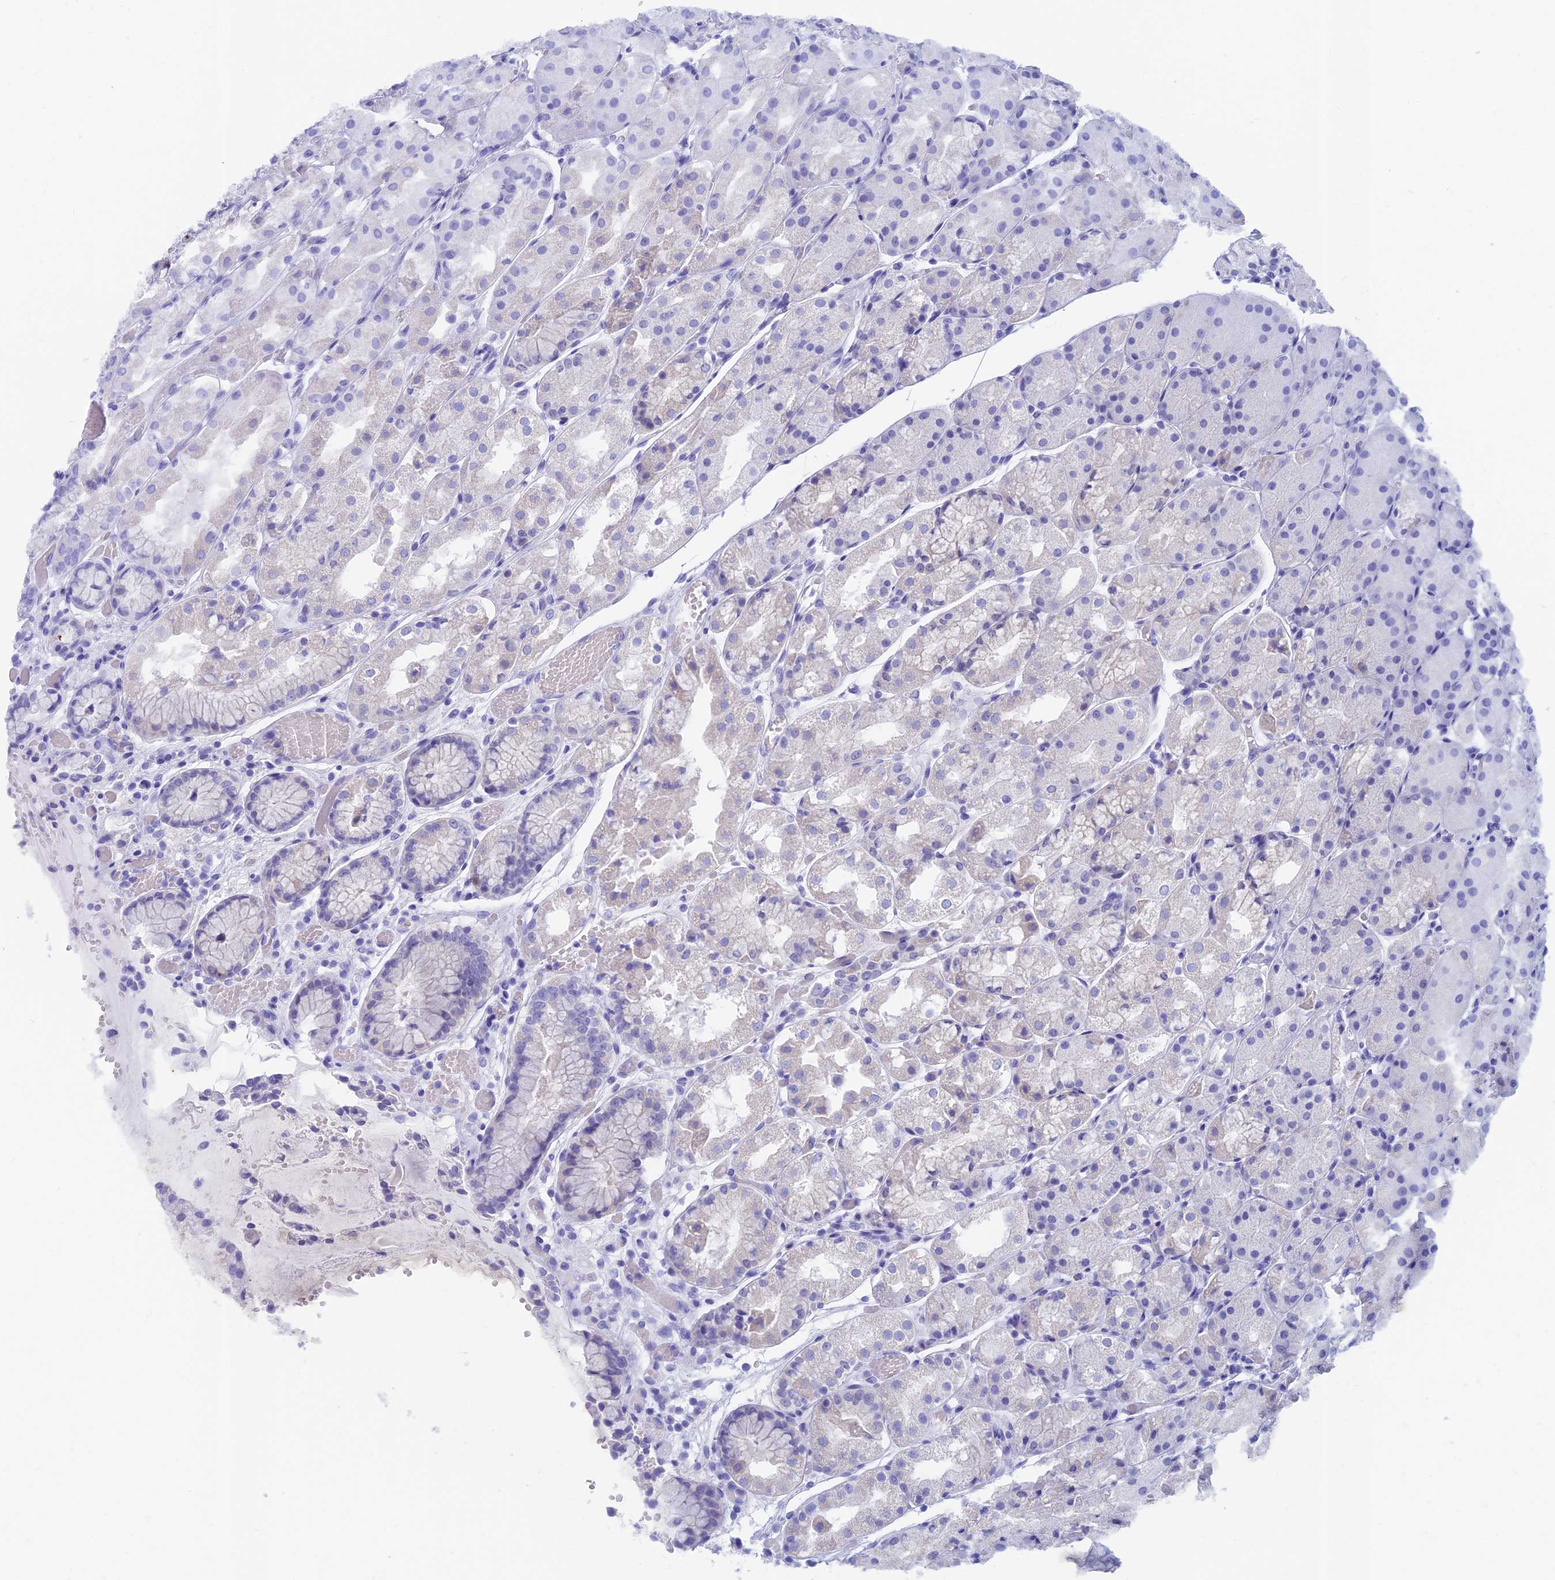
{"staining": {"intensity": "negative", "quantity": "none", "location": "none"}, "tissue": "stomach", "cell_type": "Glandular cells", "image_type": "normal", "snomed": [{"axis": "morphology", "description": "Normal tissue, NOS"}, {"axis": "topography", "description": "Stomach, upper"}], "caption": "Immunohistochemical staining of unremarkable stomach exhibits no significant expression in glandular cells.", "gene": "CAPS", "patient": {"sex": "male", "age": 72}}